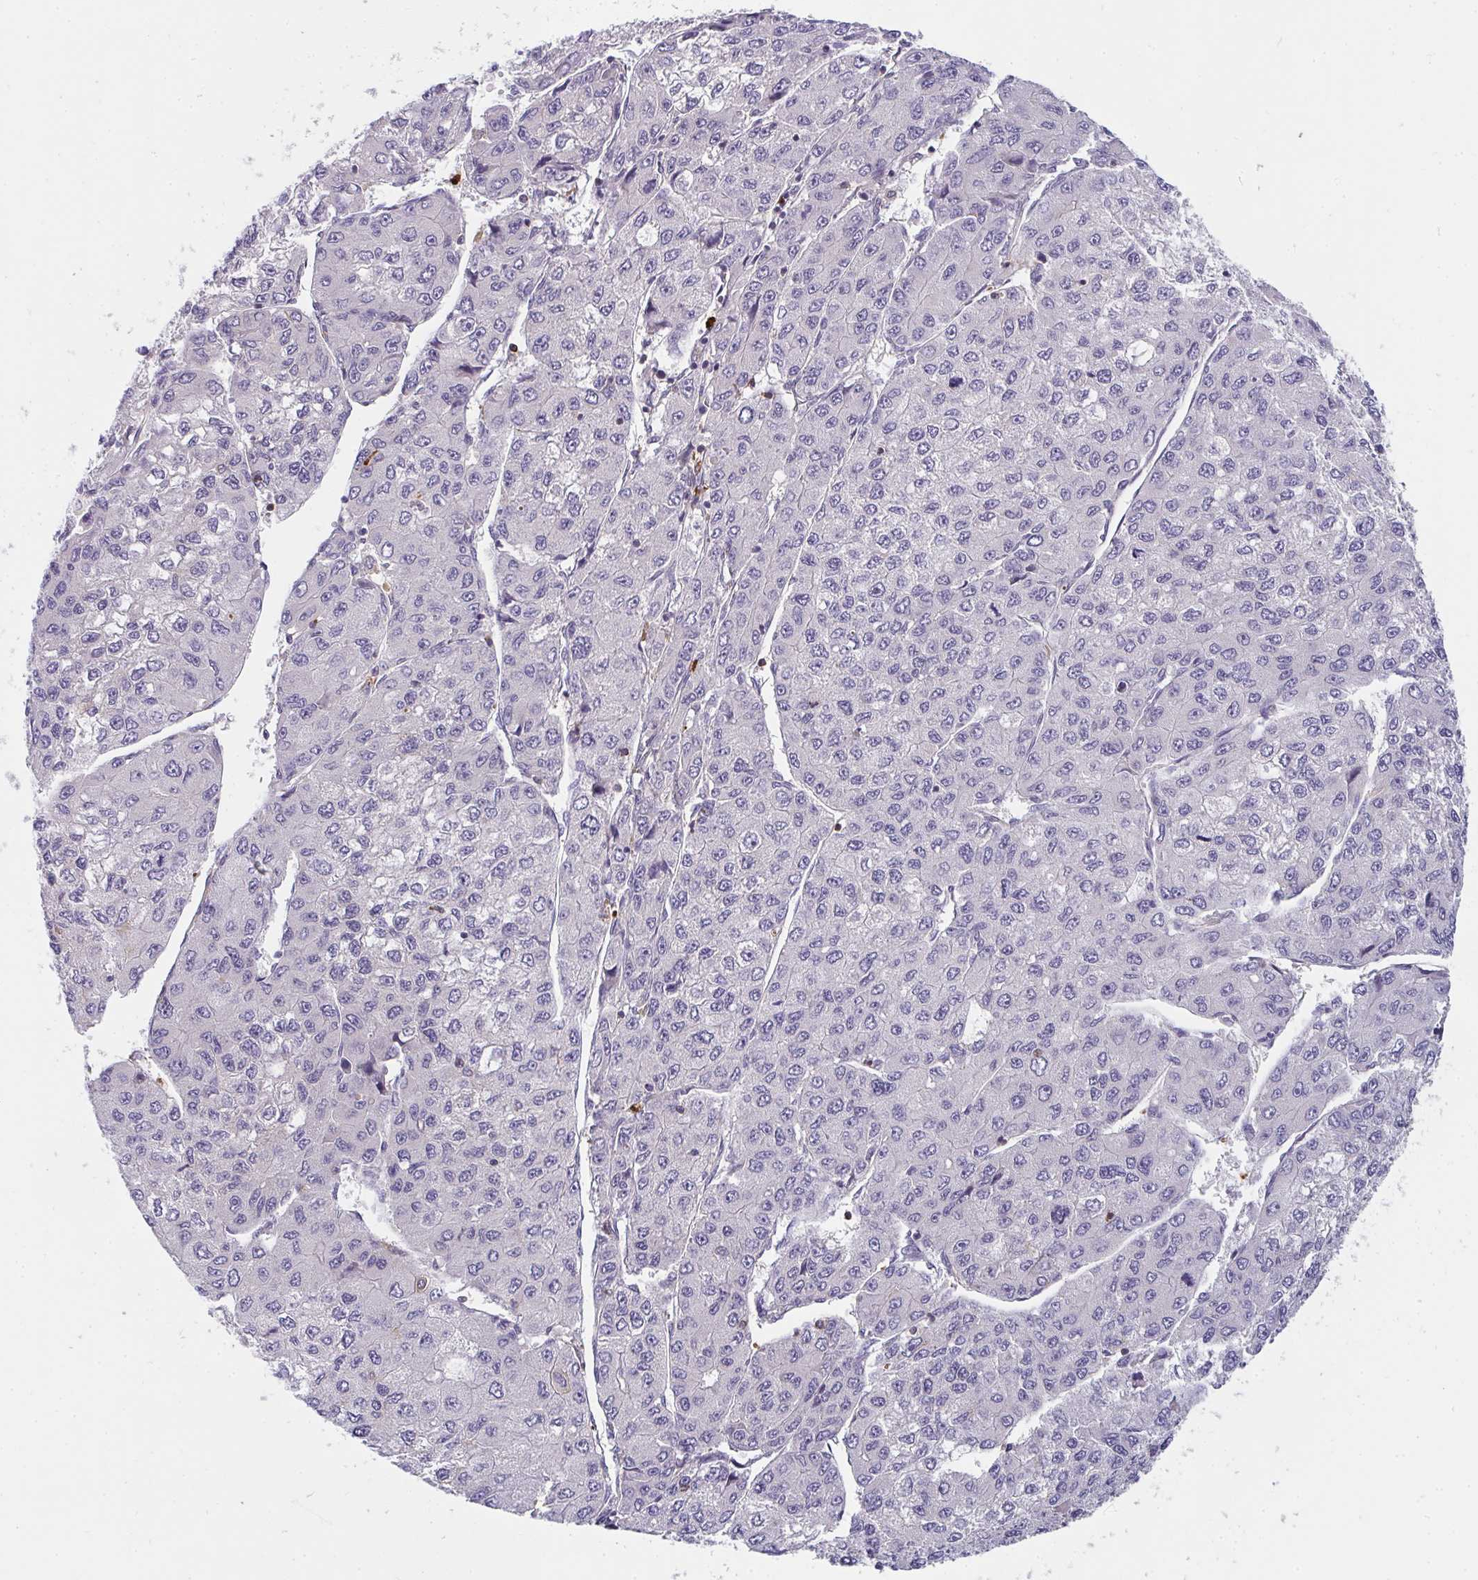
{"staining": {"intensity": "negative", "quantity": "none", "location": "none"}, "tissue": "liver cancer", "cell_type": "Tumor cells", "image_type": "cancer", "snomed": [{"axis": "morphology", "description": "Carcinoma, Hepatocellular, NOS"}, {"axis": "topography", "description": "Liver"}], "caption": "Image shows no protein staining in tumor cells of liver cancer (hepatocellular carcinoma) tissue.", "gene": "CSF3R", "patient": {"sex": "female", "age": 66}}